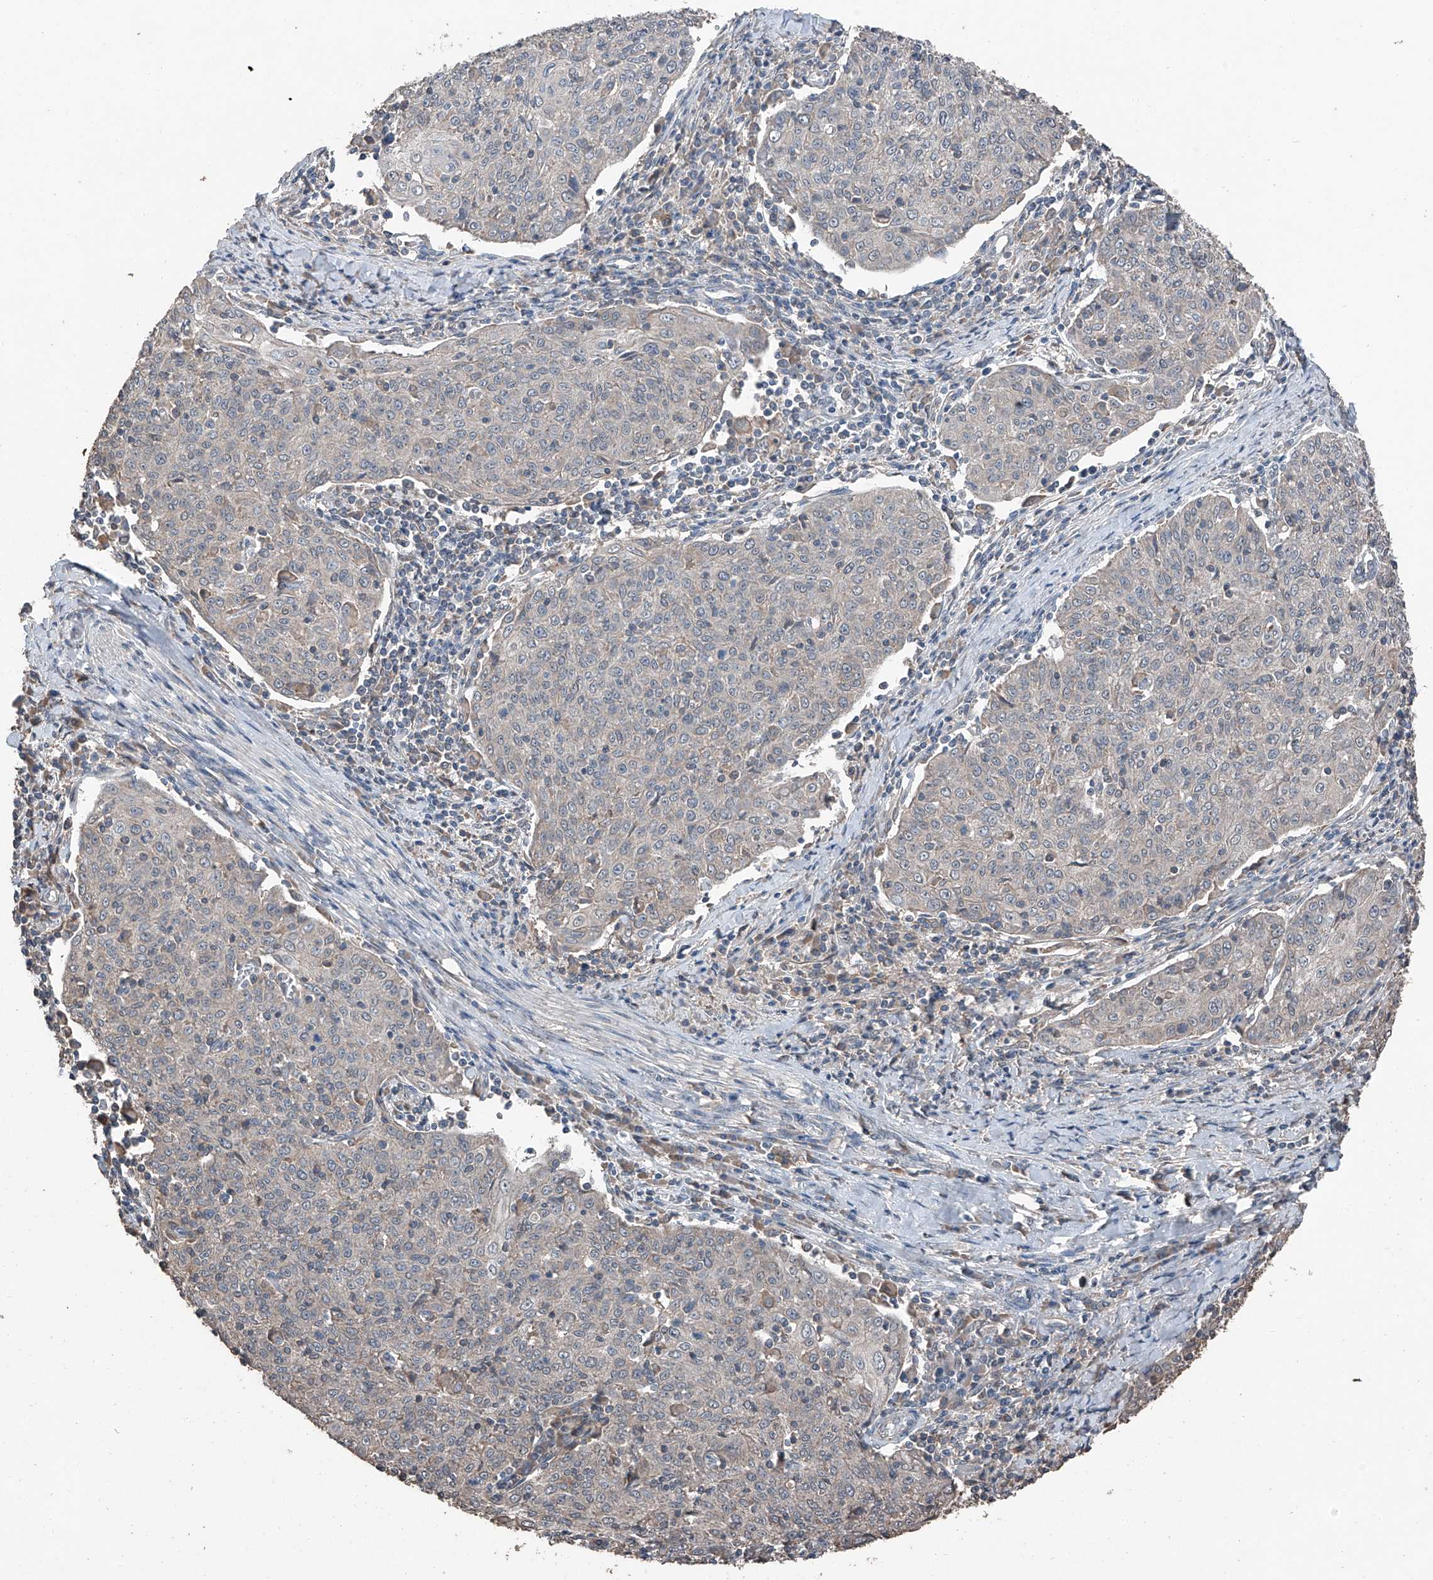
{"staining": {"intensity": "negative", "quantity": "none", "location": "none"}, "tissue": "cervical cancer", "cell_type": "Tumor cells", "image_type": "cancer", "snomed": [{"axis": "morphology", "description": "Squamous cell carcinoma, NOS"}, {"axis": "topography", "description": "Cervix"}], "caption": "High magnification brightfield microscopy of cervical squamous cell carcinoma stained with DAB (brown) and counterstained with hematoxylin (blue): tumor cells show no significant positivity. (DAB immunohistochemistry (IHC) with hematoxylin counter stain).", "gene": "MAMLD1", "patient": {"sex": "female", "age": 48}}